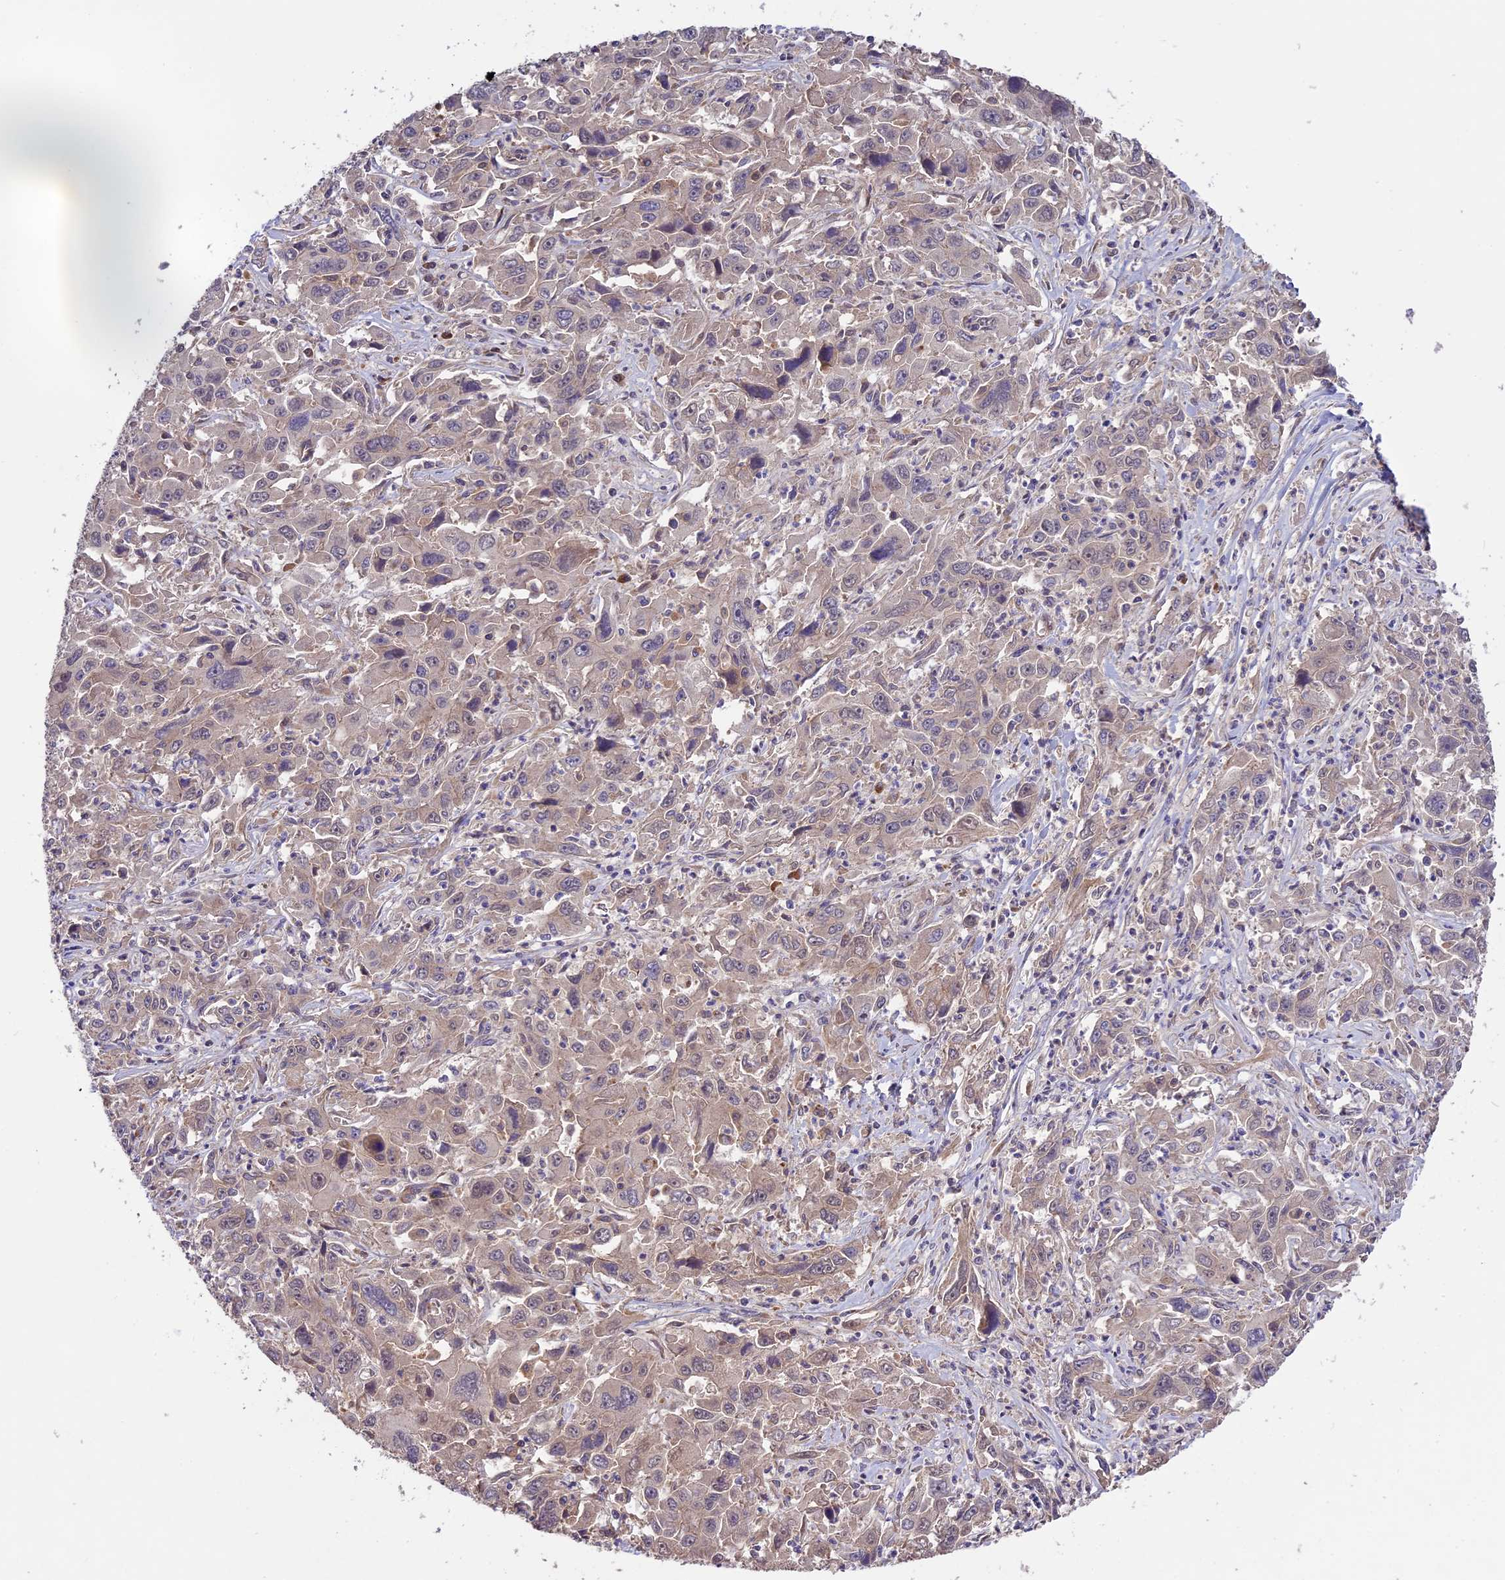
{"staining": {"intensity": "negative", "quantity": "none", "location": "none"}, "tissue": "liver cancer", "cell_type": "Tumor cells", "image_type": "cancer", "snomed": [{"axis": "morphology", "description": "Carcinoma, Hepatocellular, NOS"}, {"axis": "topography", "description": "Liver"}], "caption": "Immunohistochemical staining of hepatocellular carcinoma (liver) demonstrates no significant staining in tumor cells.", "gene": "SETD6", "patient": {"sex": "male", "age": 63}}